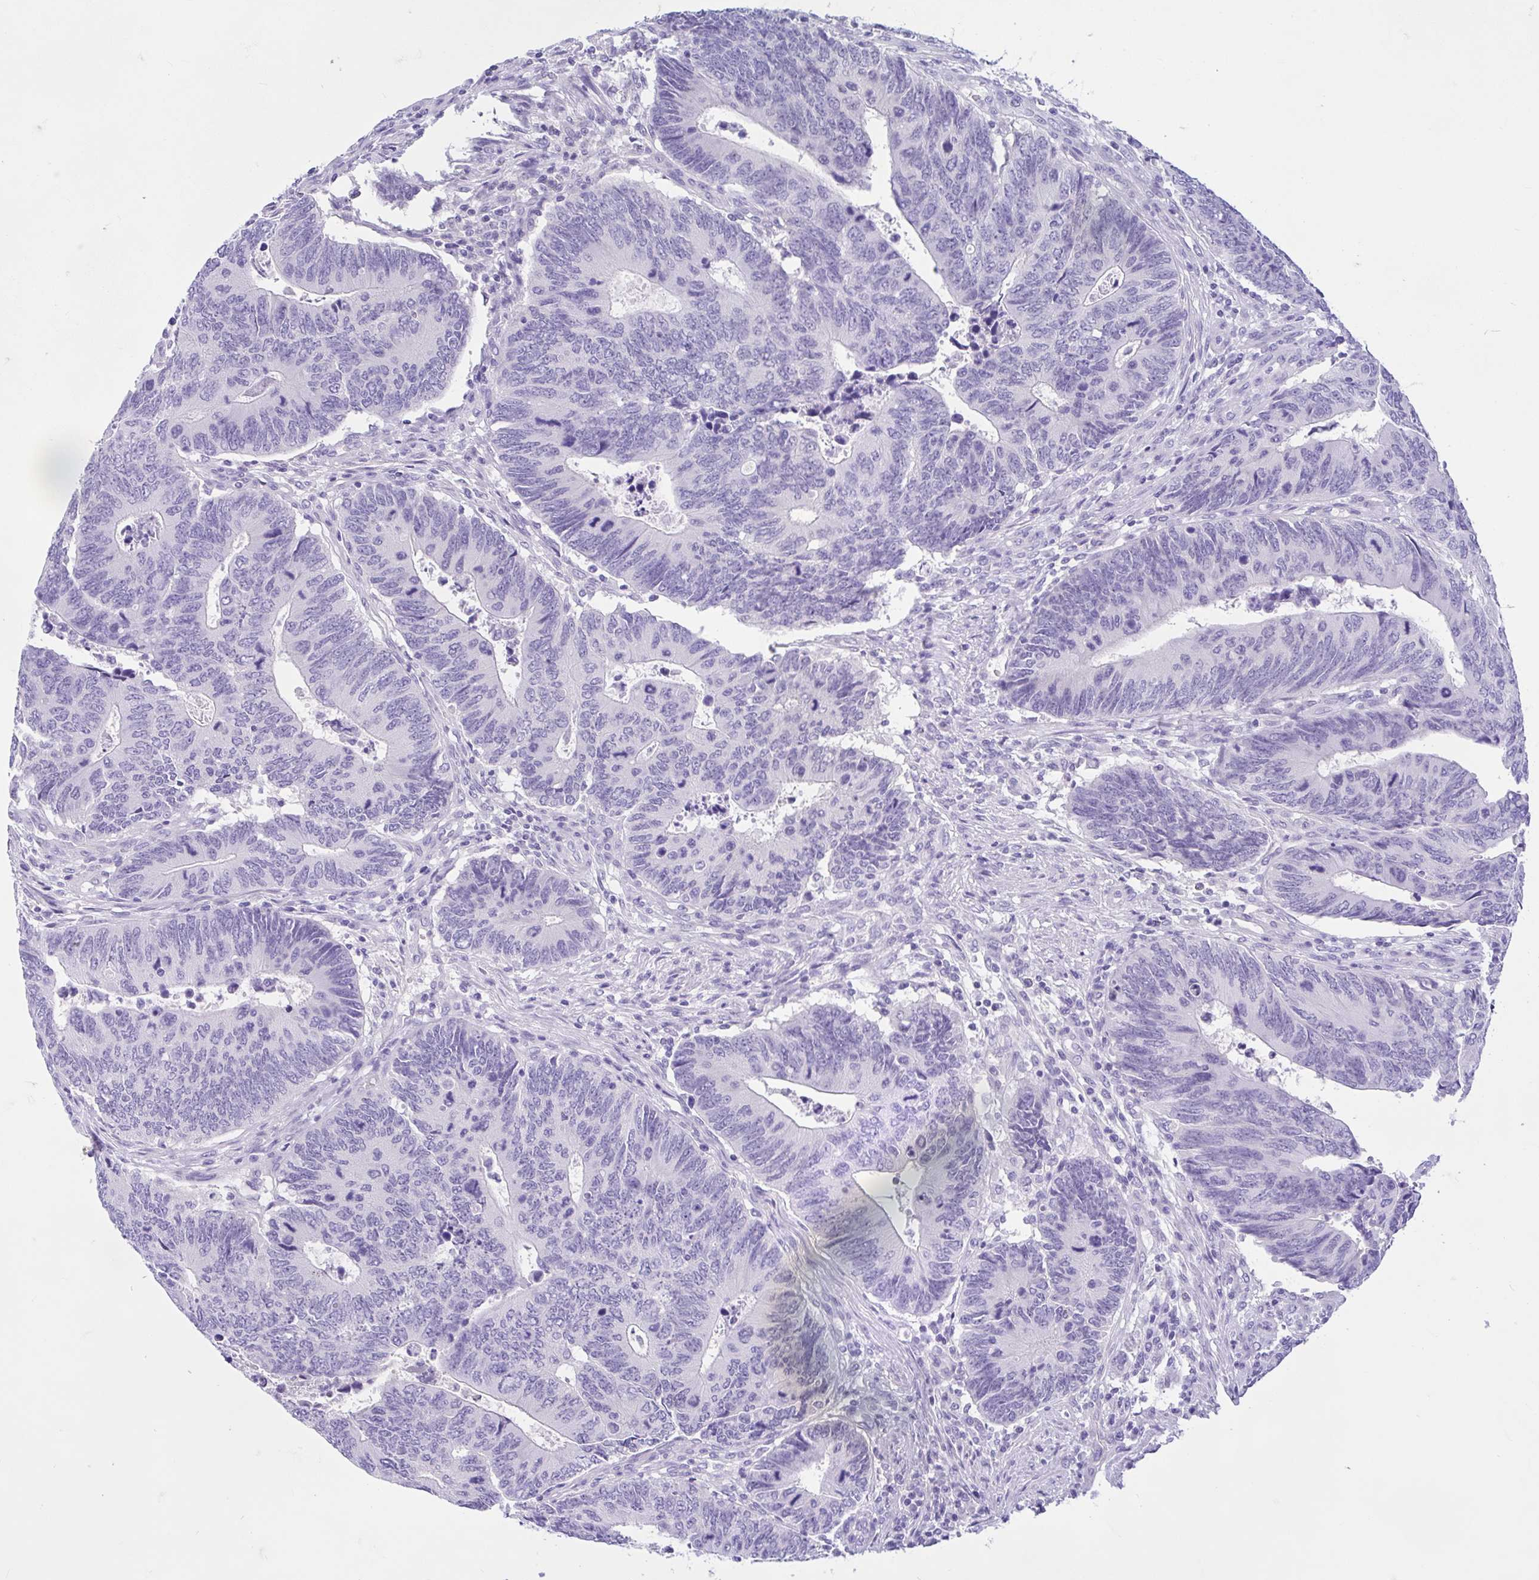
{"staining": {"intensity": "negative", "quantity": "none", "location": "none"}, "tissue": "colorectal cancer", "cell_type": "Tumor cells", "image_type": "cancer", "snomed": [{"axis": "morphology", "description": "Adenocarcinoma, NOS"}, {"axis": "topography", "description": "Colon"}], "caption": "There is no significant expression in tumor cells of adenocarcinoma (colorectal).", "gene": "ZNF319", "patient": {"sex": "male", "age": 87}}